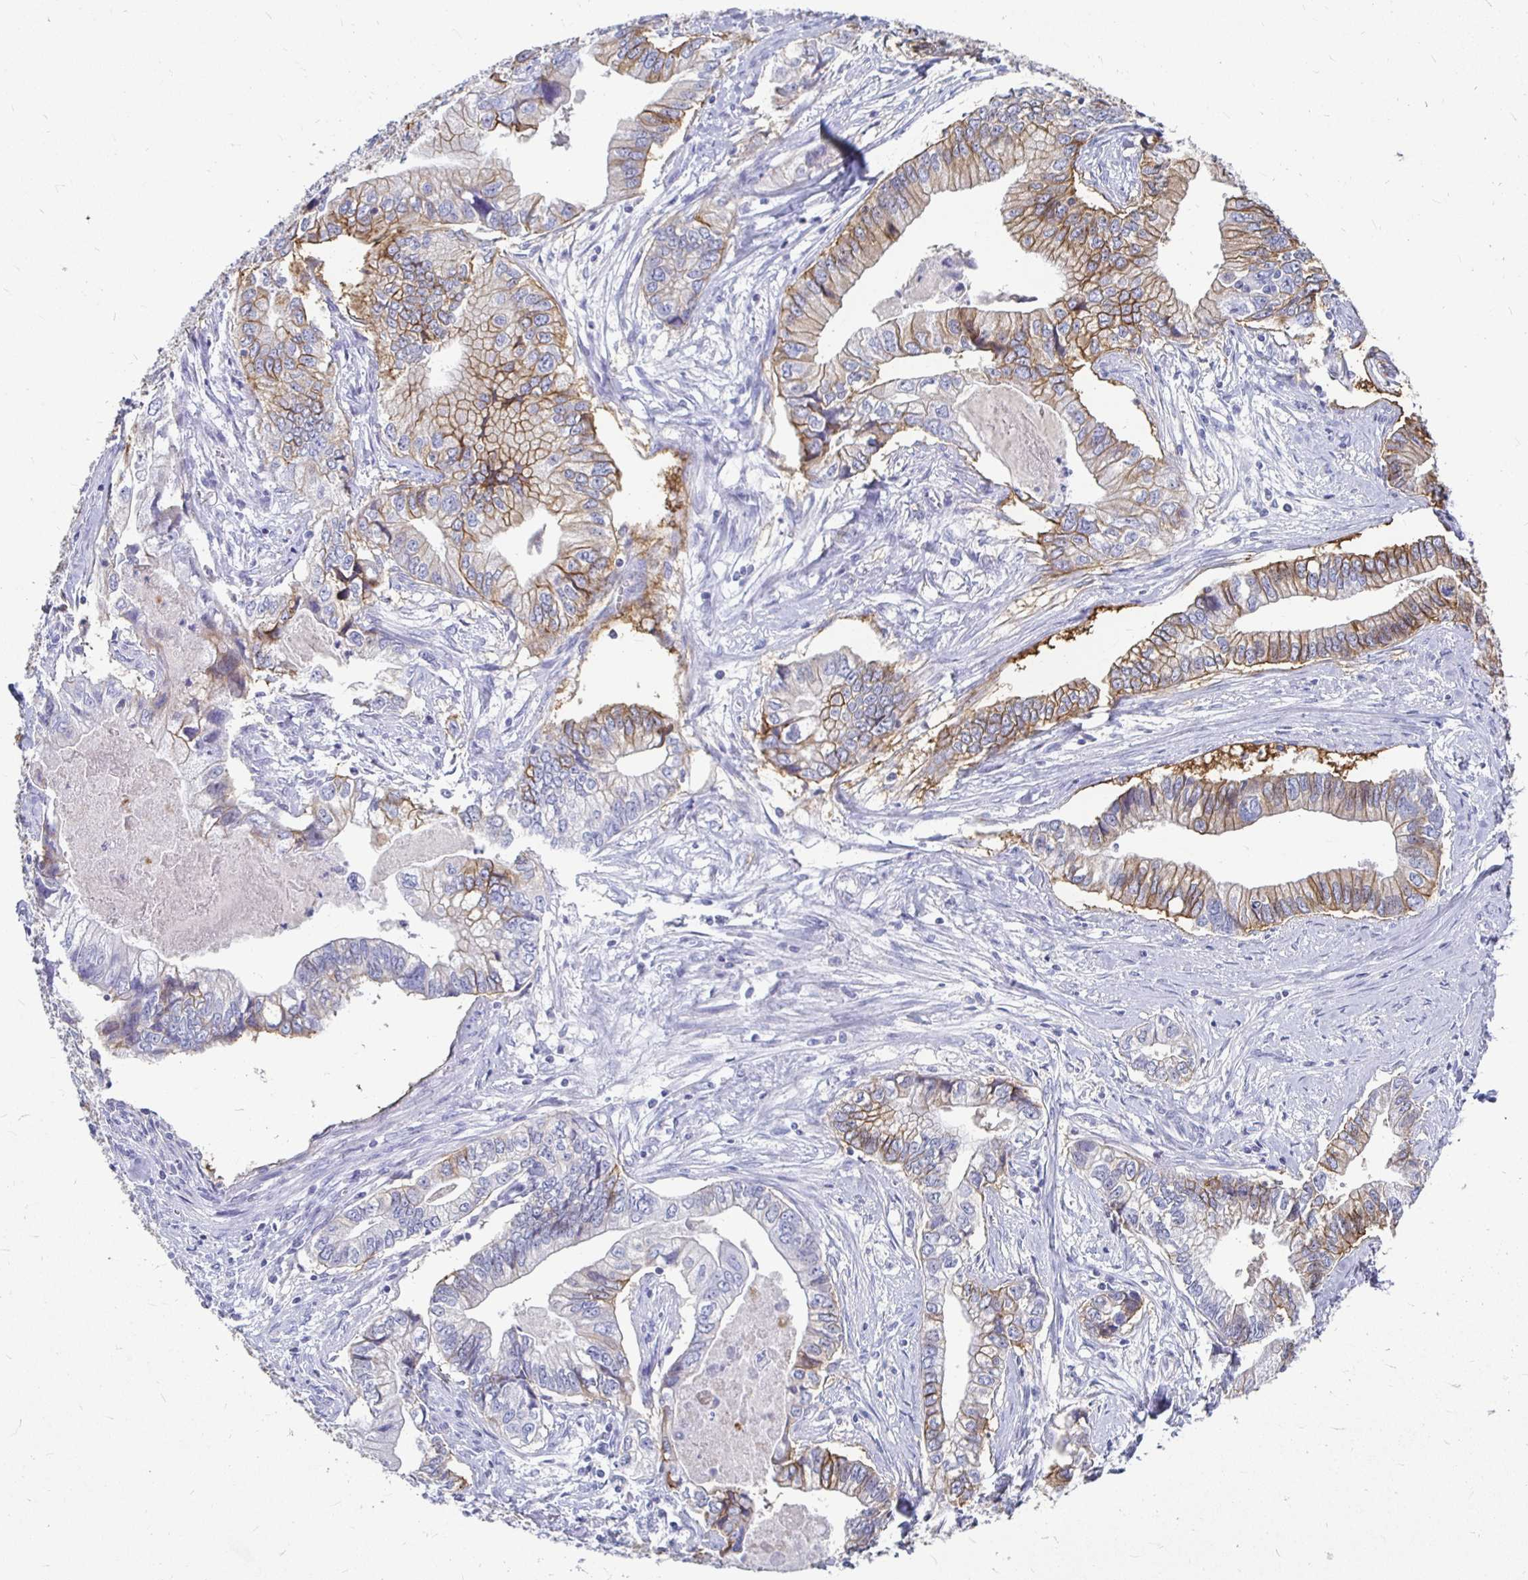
{"staining": {"intensity": "moderate", "quantity": "25%-75%", "location": "cytoplasmic/membranous"}, "tissue": "stomach cancer", "cell_type": "Tumor cells", "image_type": "cancer", "snomed": [{"axis": "morphology", "description": "Adenocarcinoma, NOS"}, {"axis": "topography", "description": "Pancreas"}, {"axis": "topography", "description": "Stomach, upper"}], "caption": "Tumor cells display moderate cytoplasmic/membranous staining in about 25%-75% of cells in stomach cancer. (DAB IHC with brightfield microscopy, high magnification).", "gene": "CA9", "patient": {"sex": "male", "age": 77}}